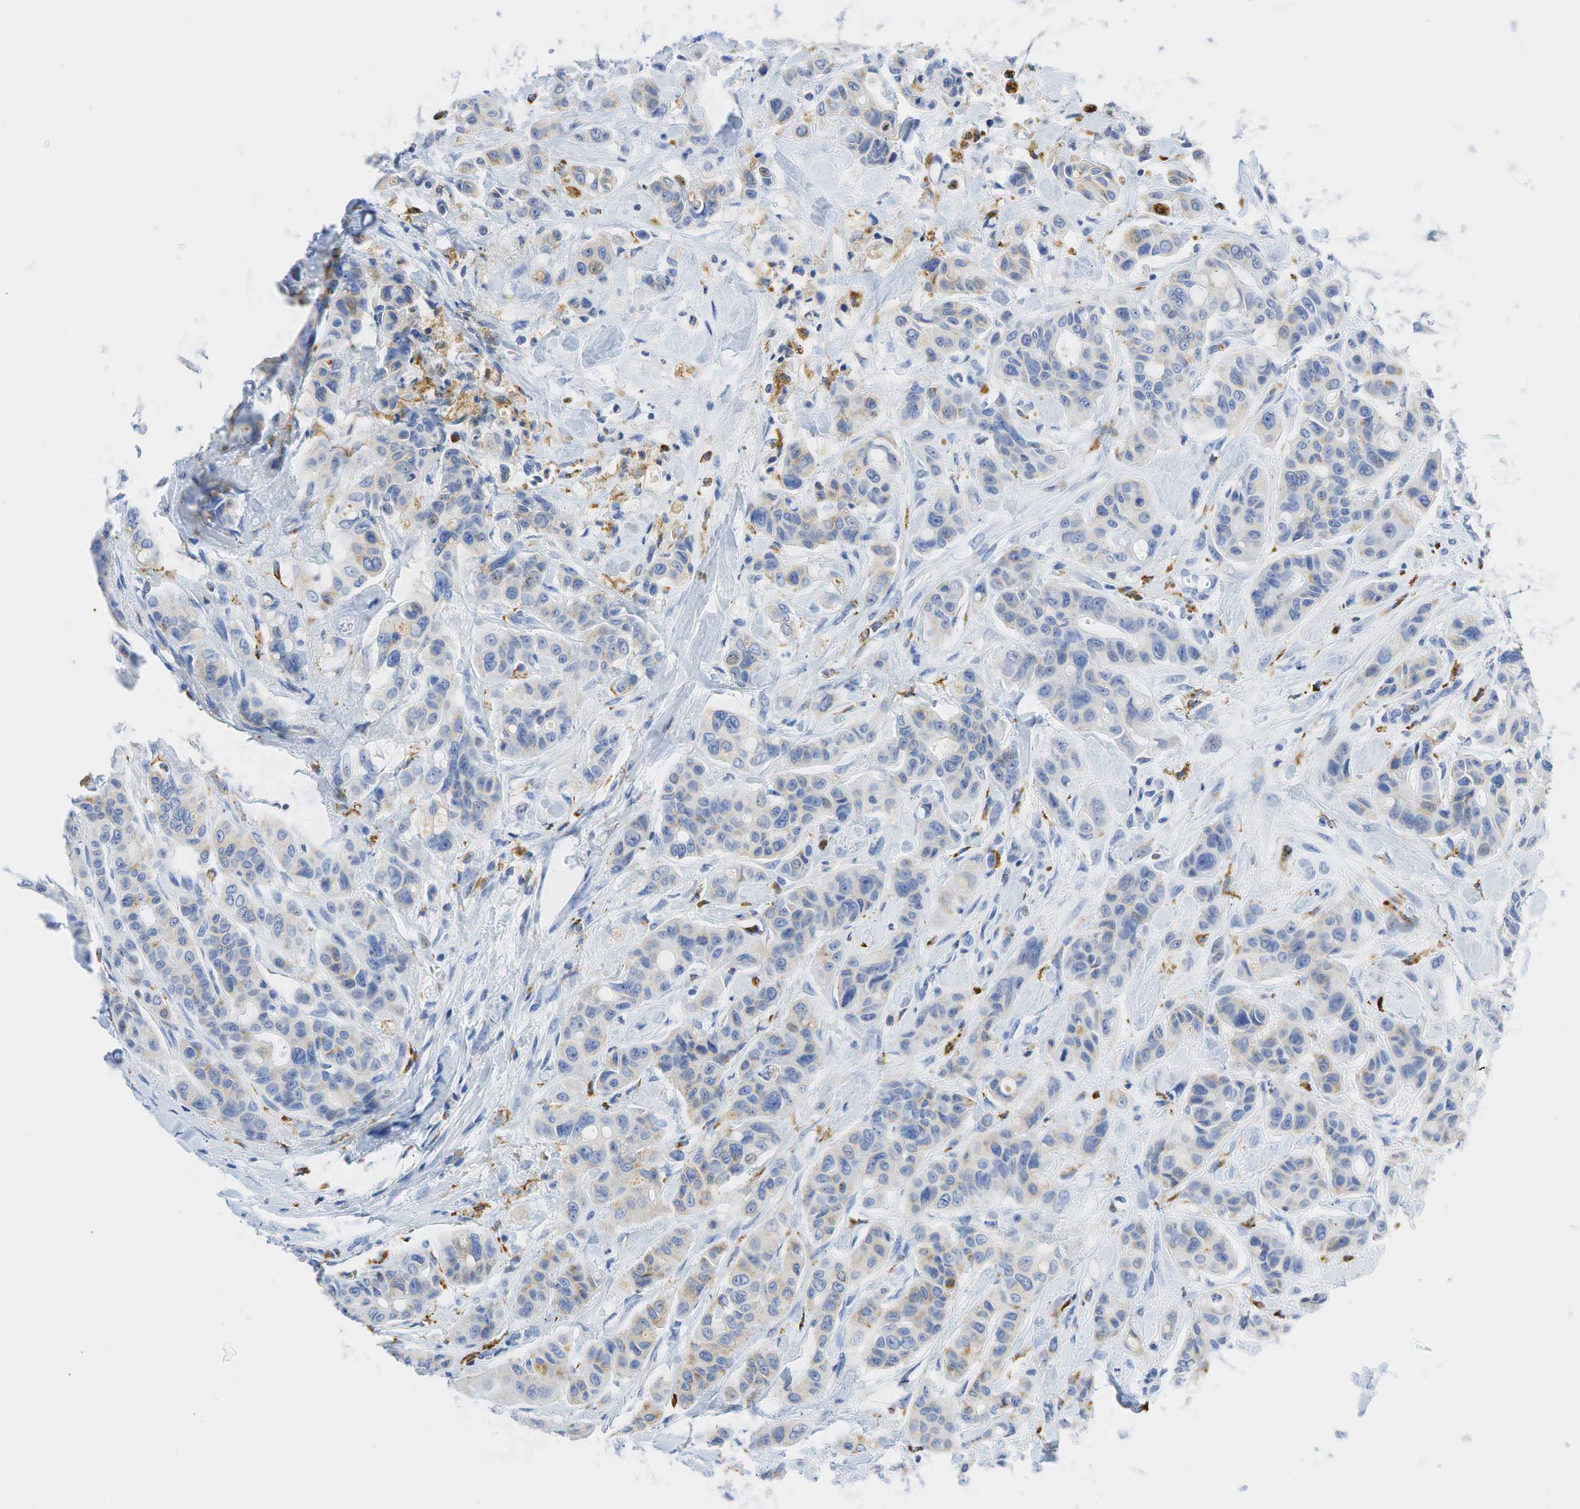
{"staining": {"intensity": "weak", "quantity": "<25%", "location": "cytoplasmic/membranous"}, "tissue": "colorectal cancer", "cell_type": "Tumor cells", "image_type": "cancer", "snomed": [{"axis": "morphology", "description": "Adenocarcinoma, NOS"}, {"axis": "topography", "description": "Colon"}], "caption": "Colorectal adenocarcinoma was stained to show a protein in brown. There is no significant staining in tumor cells. The staining was performed using DAB (3,3'-diaminobenzidine) to visualize the protein expression in brown, while the nuclei were stained in blue with hematoxylin (Magnification: 20x).", "gene": "CD68", "patient": {"sex": "female", "age": 70}}